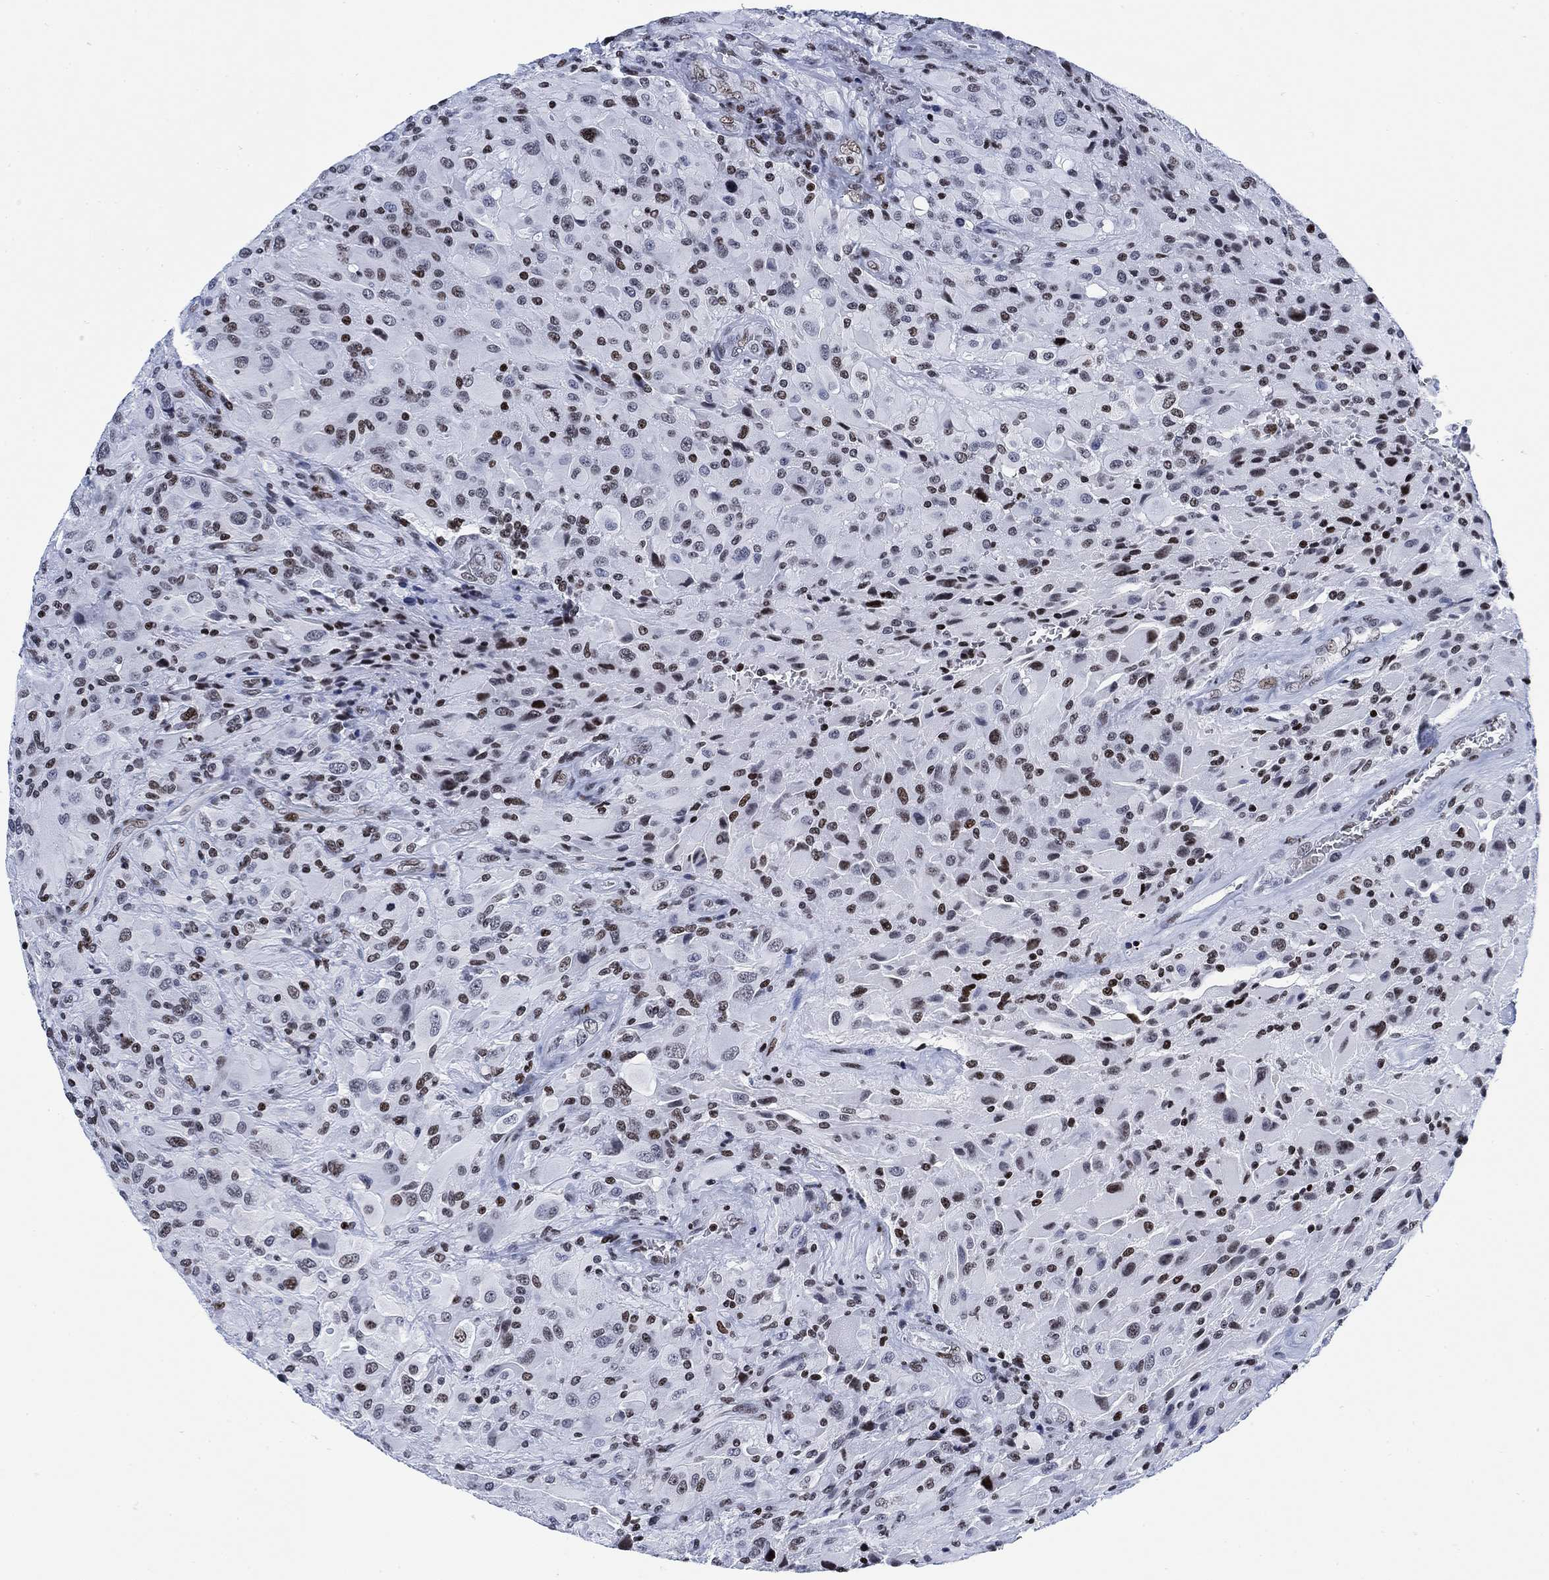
{"staining": {"intensity": "strong", "quantity": "<25%", "location": "nuclear"}, "tissue": "glioma", "cell_type": "Tumor cells", "image_type": "cancer", "snomed": [{"axis": "morphology", "description": "Glioma, malignant, High grade"}, {"axis": "topography", "description": "Cerebral cortex"}], "caption": "Approximately <25% of tumor cells in malignant glioma (high-grade) demonstrate strong nuclear protein expression as visualized by brown immunohistochemical staining.", "gene": "H1-10", "patient": {"sex": "male", "age": 35}}